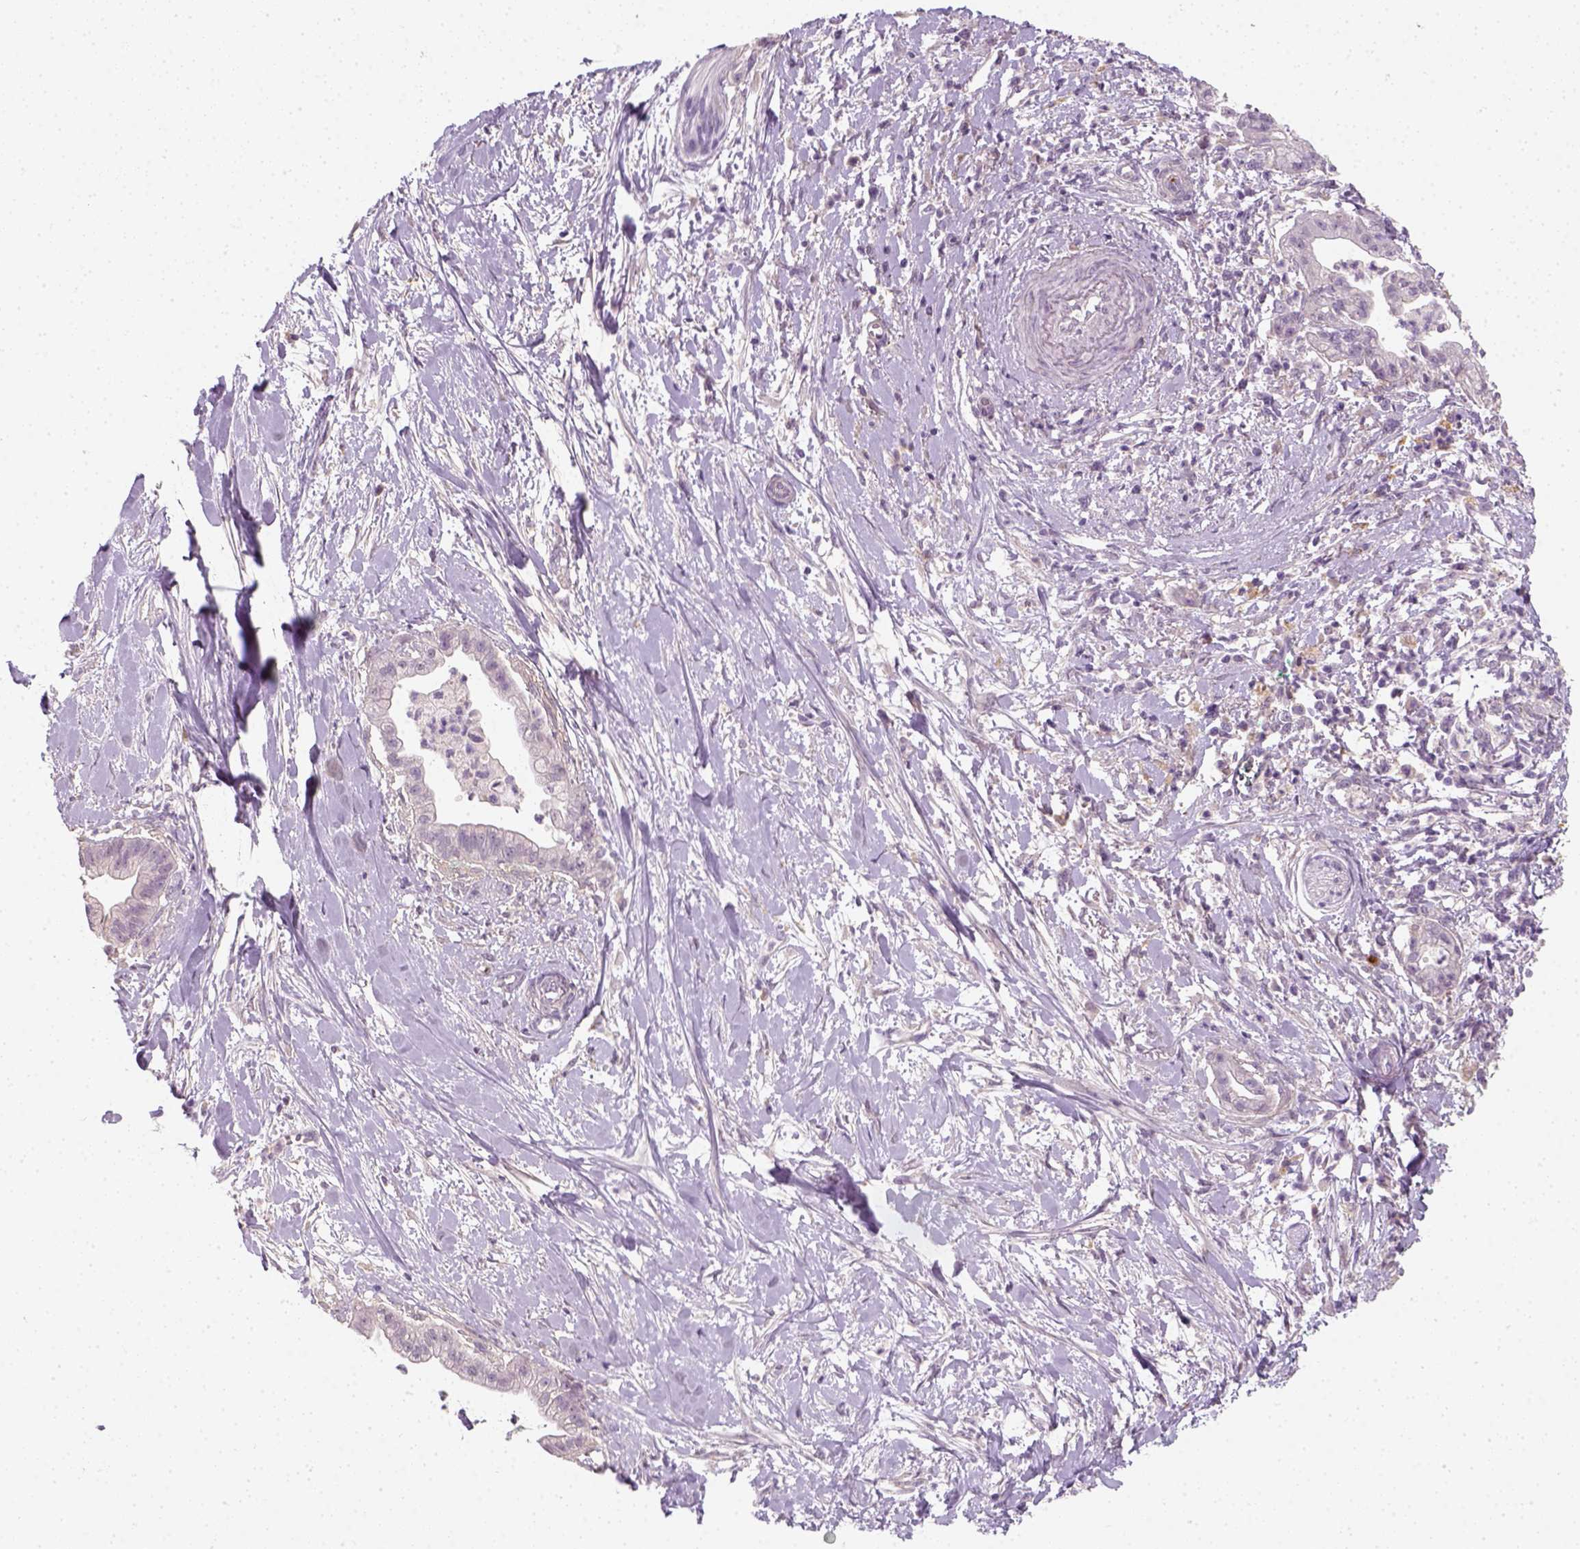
{"staining": {"intensity": "negative", "quantity": "none", "location": "none"}, "tissue": "pancreatic cancer", "cell_type": "Tumor cells", "image_type": "cancer", "snomed": [{"axis": "morphology", "description": "Normal tissue, NOS"}, {"axis": "morphology", "description": "Adenocarcinoma, NOS"}, {"axis": "topography", "description": "Lymph node"}, {"axis": "topography", "description": "Pancreas"}], "caption": "Immunohistochemistry (IHC) of human pancreatic adenocarcinoma reveals no positivity in tumor cells.", "gene": "FAM163B", "patient": {"sex": "female", "age": 58}}